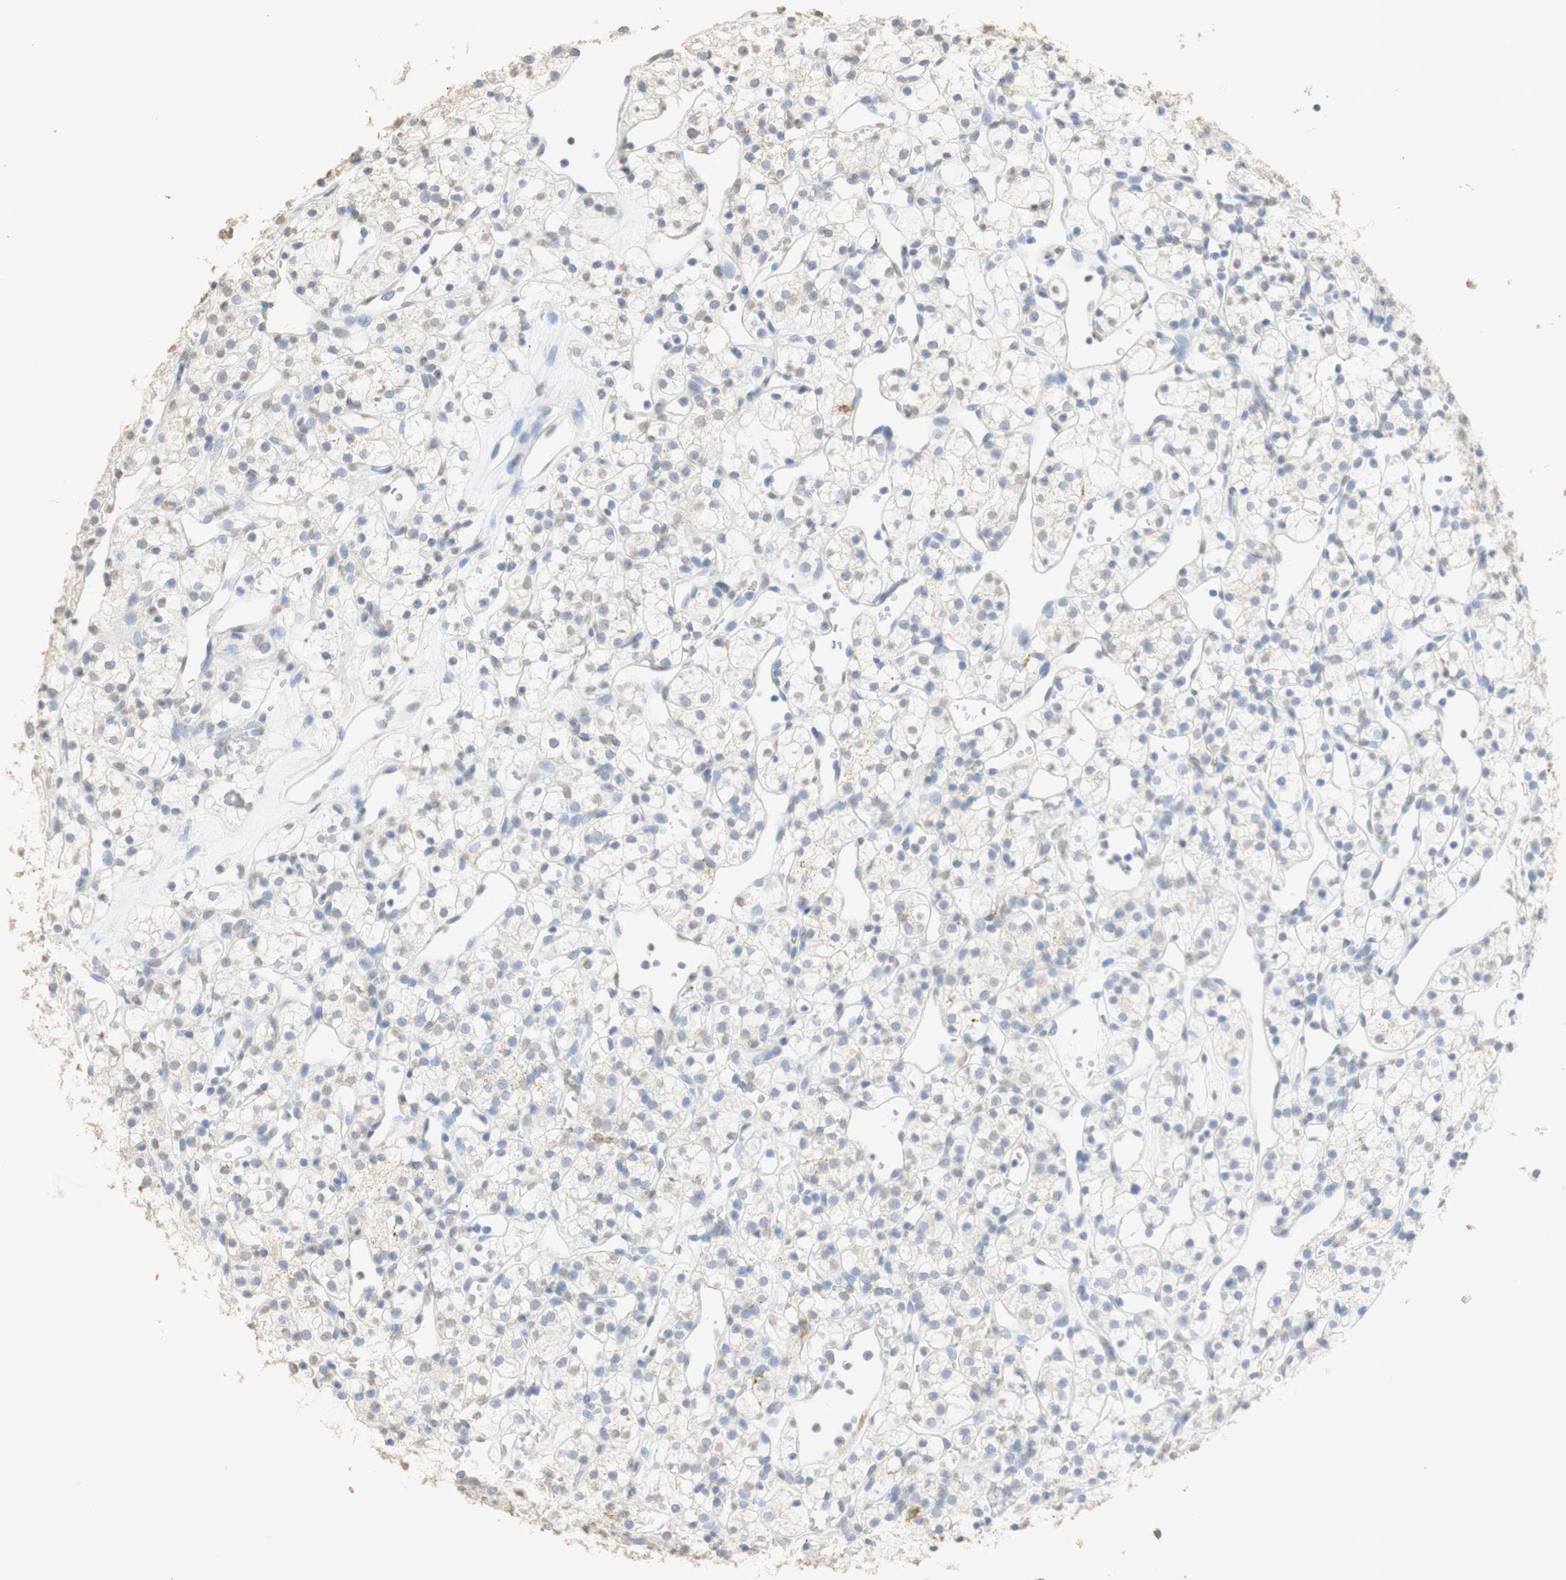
{"staining": {"intensity": "weak", "quantity": "<25%", "location": "cytoplasmic/membranous,nuclear"}, "tissue": "renal cancer", "cell_type": "Tumor cells", "image_type": "cancer", "snomed": [{"axis": "morphology", "description": "Adenocarcinoma, NOS"}, {"axis": "topography", "description": "Kidney"}], "caption": "Tumor cells are negative for brown protein staining in renal cancer (adenocarcinoma). Nuclei are stained in blue.", "gene": "L1CAM", "patient": {"sex": "female", "age": 60}}